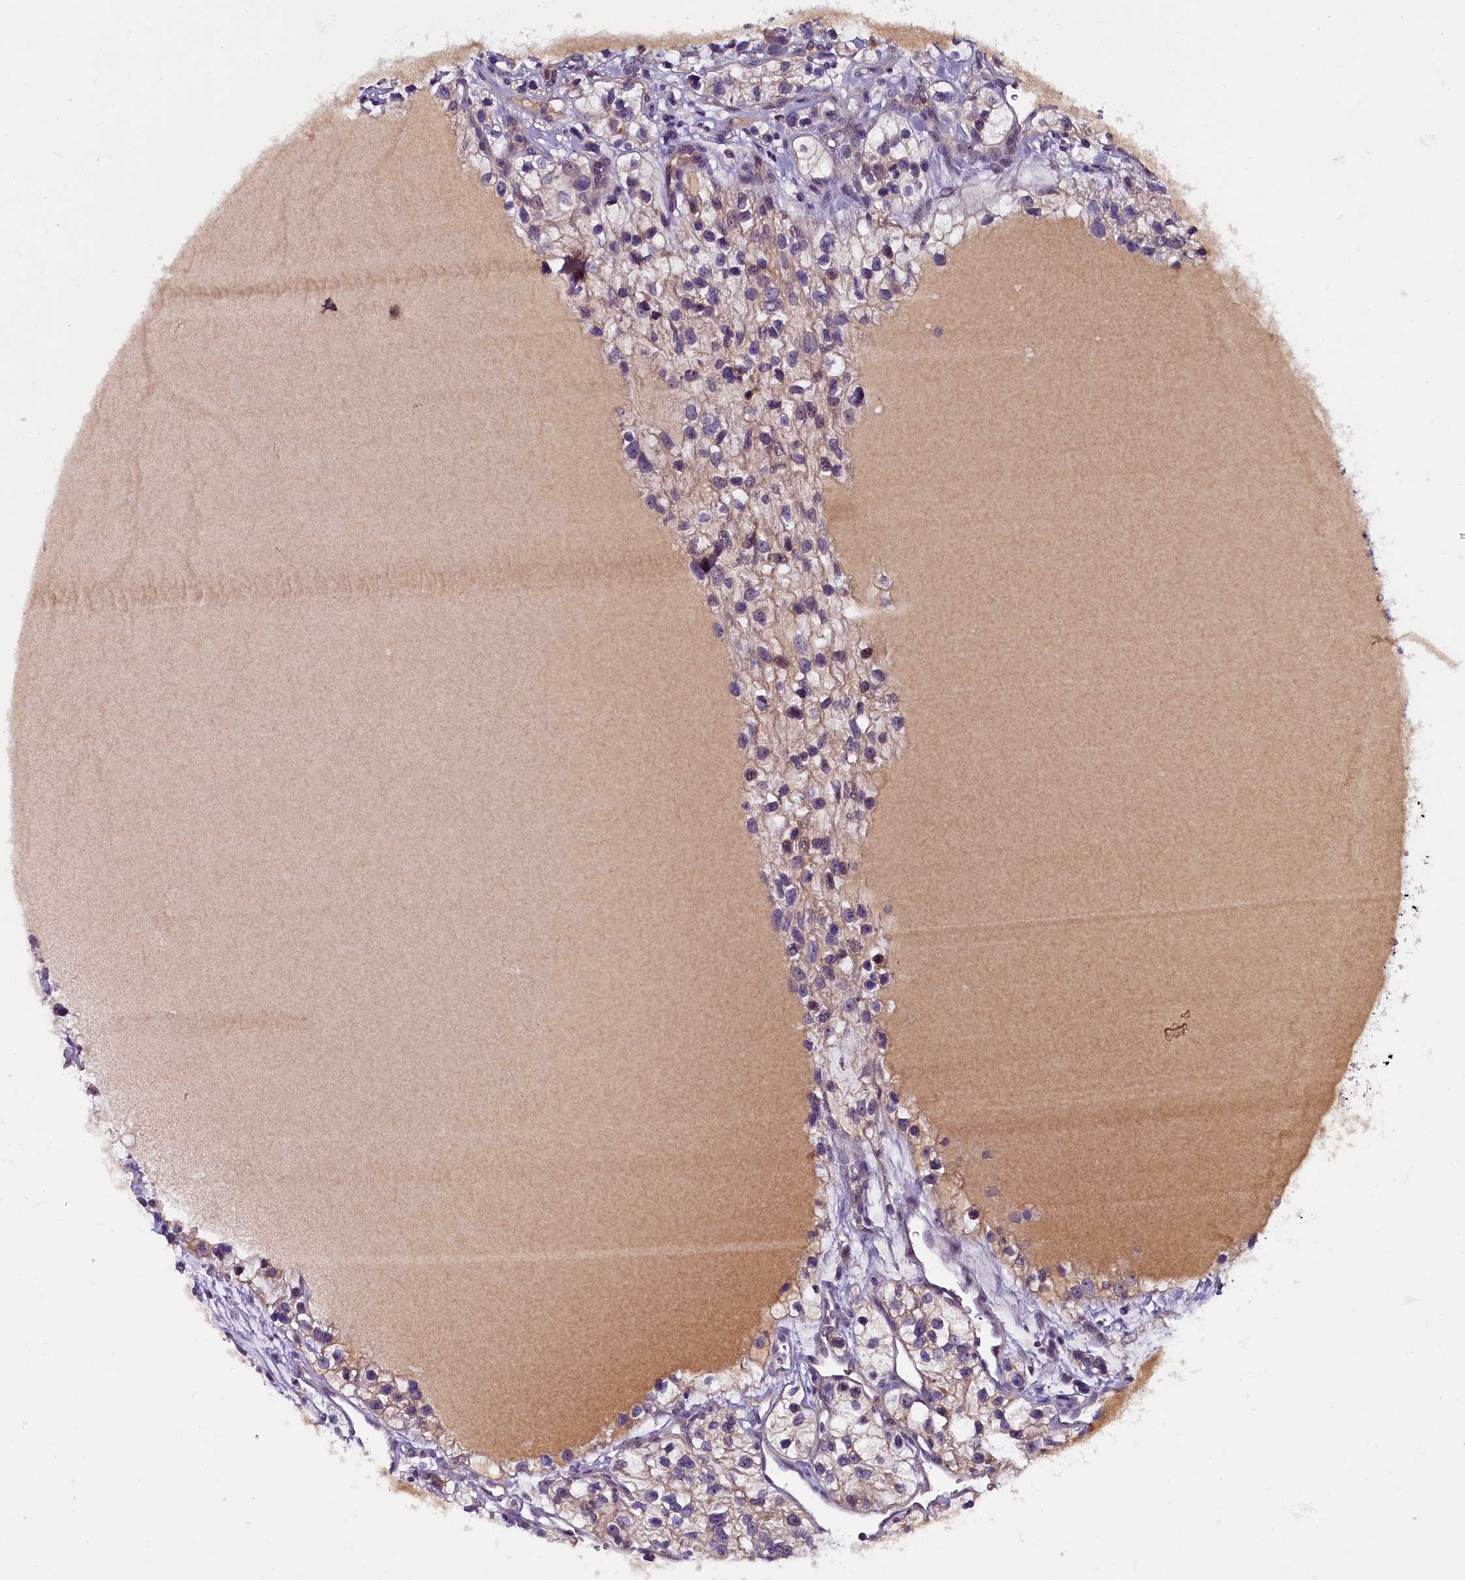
{"staining": {"intensity": "weak", "quantity": "<25%", "location": "cytoplasmic/membranous"}, "tissue": "renal cancer", "cell_type": "Tumor cells", "image_type": "cancer", "snomed": [{"axis": "morphology", "description": "Adenocarcinoma, NOS"}, {"axis": "topography", "description": "Kidney"}], "caption": "This micrograph is of renal cancer (adenocarcinoma) stained with immunohistochemistry (IHC) to label a protein in brown with the nuclei are counter-stained blue. There is no positivity in tumor cells.", "gene": "ENKD1", "patient": {"sex": "female", "age": 57}}